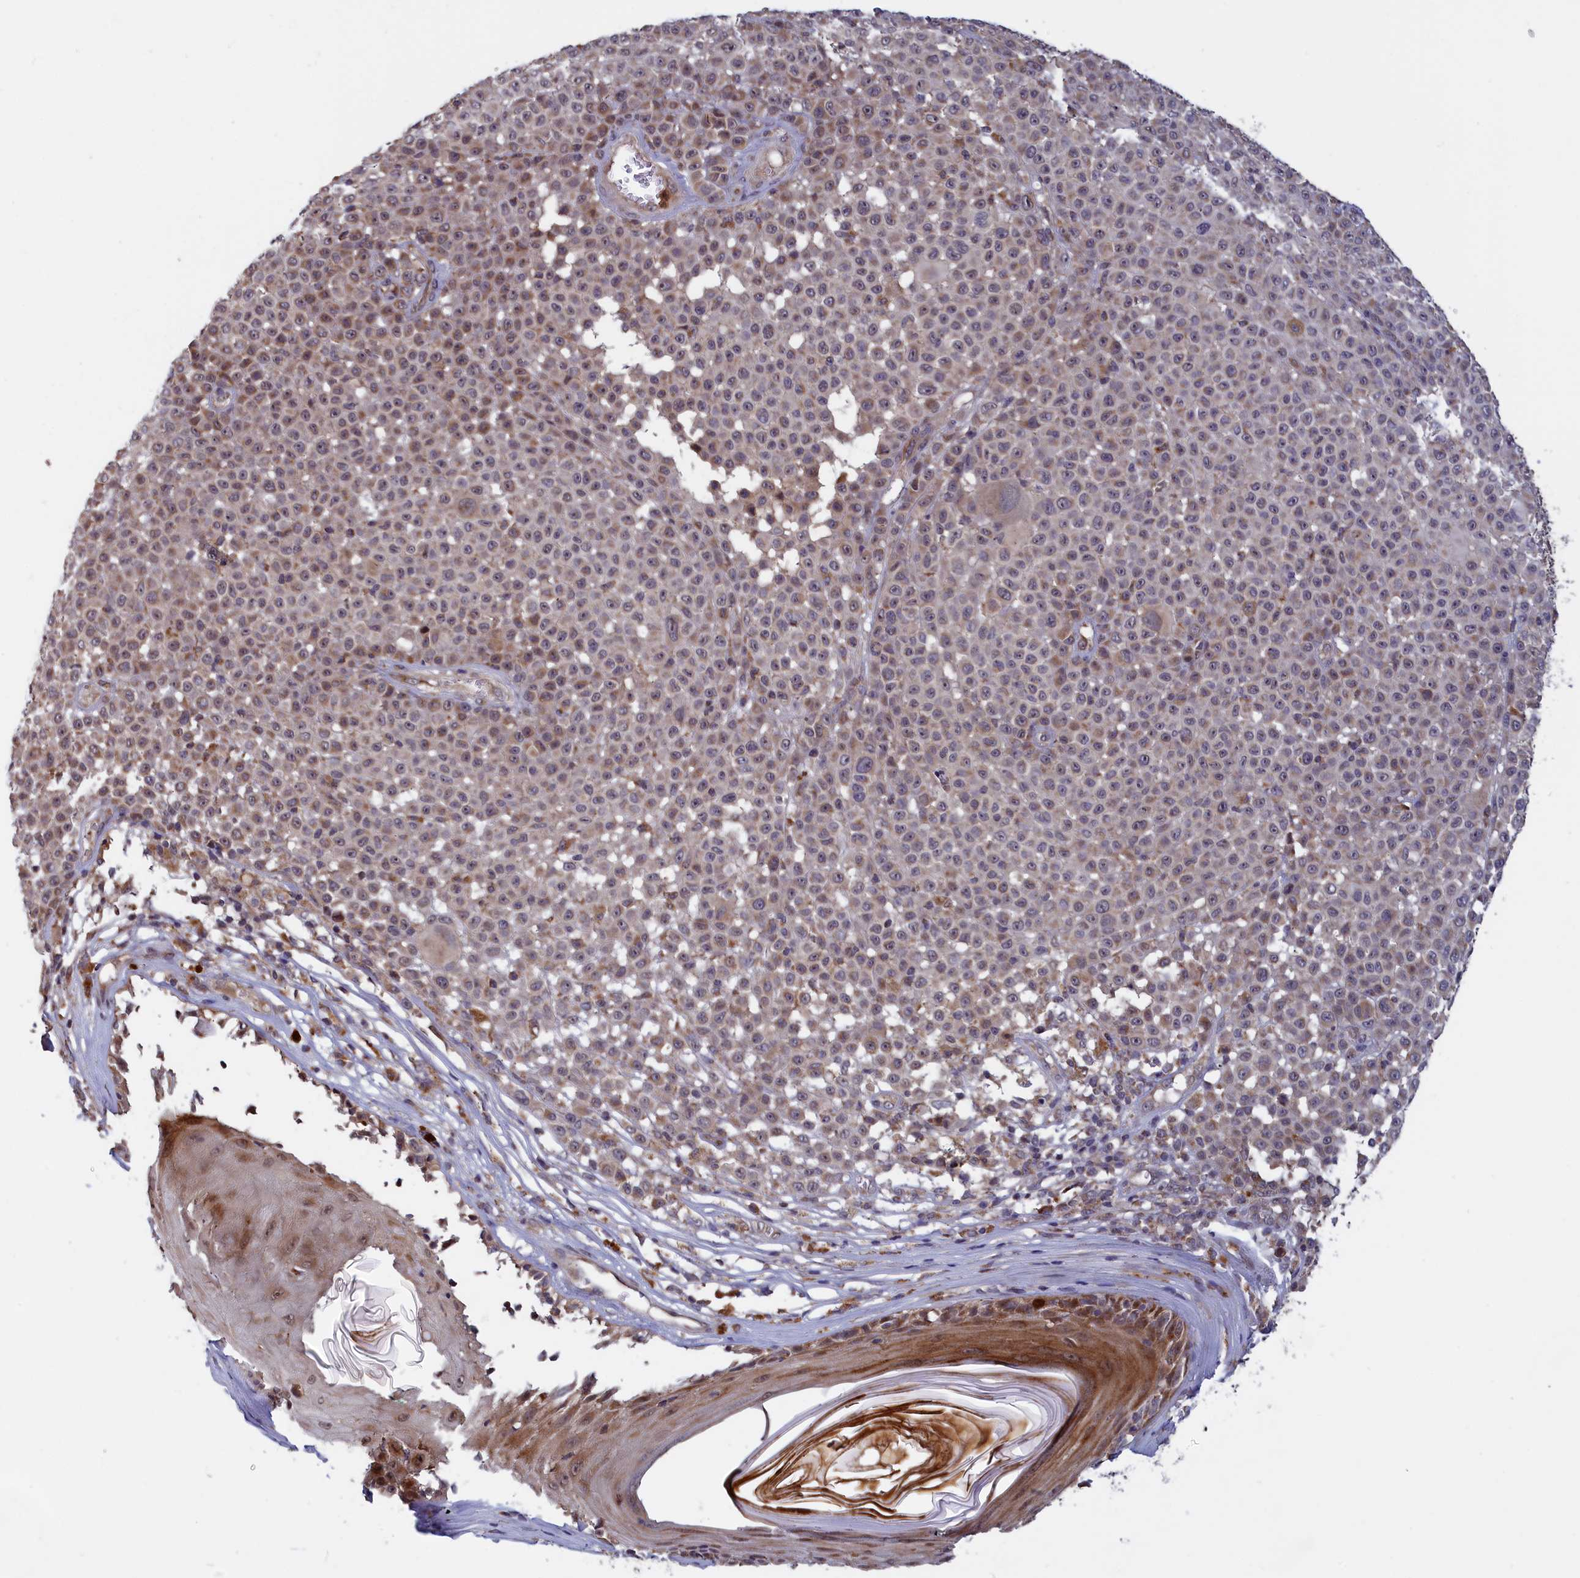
{"staining": {"intensity": "moderate", "quantity": "25%-75%", "location": "cytoplasmic/membranous"}, "tissue": "melanoma", "cell_type": "Tumor cells", "image_type": "cancer", "snomed": [{"axis": "morphology", "description": "Malignant melanoma, NOS"}, {"axis": "topography", "description": "Skin"}], "caption": "Protein staining shows moderate cytoplasmic/membranous positivity in approximately 25%-75% of tumor cells in malignant melanoma. (Stains: DAB (3,3'-diaminobenzidine) in brown, nuclei in blue, Microscopy: brightfield microscopy at high magnification).", "gene": "EPB41L4B", "patient": {"sex": "female", "age": 94}}